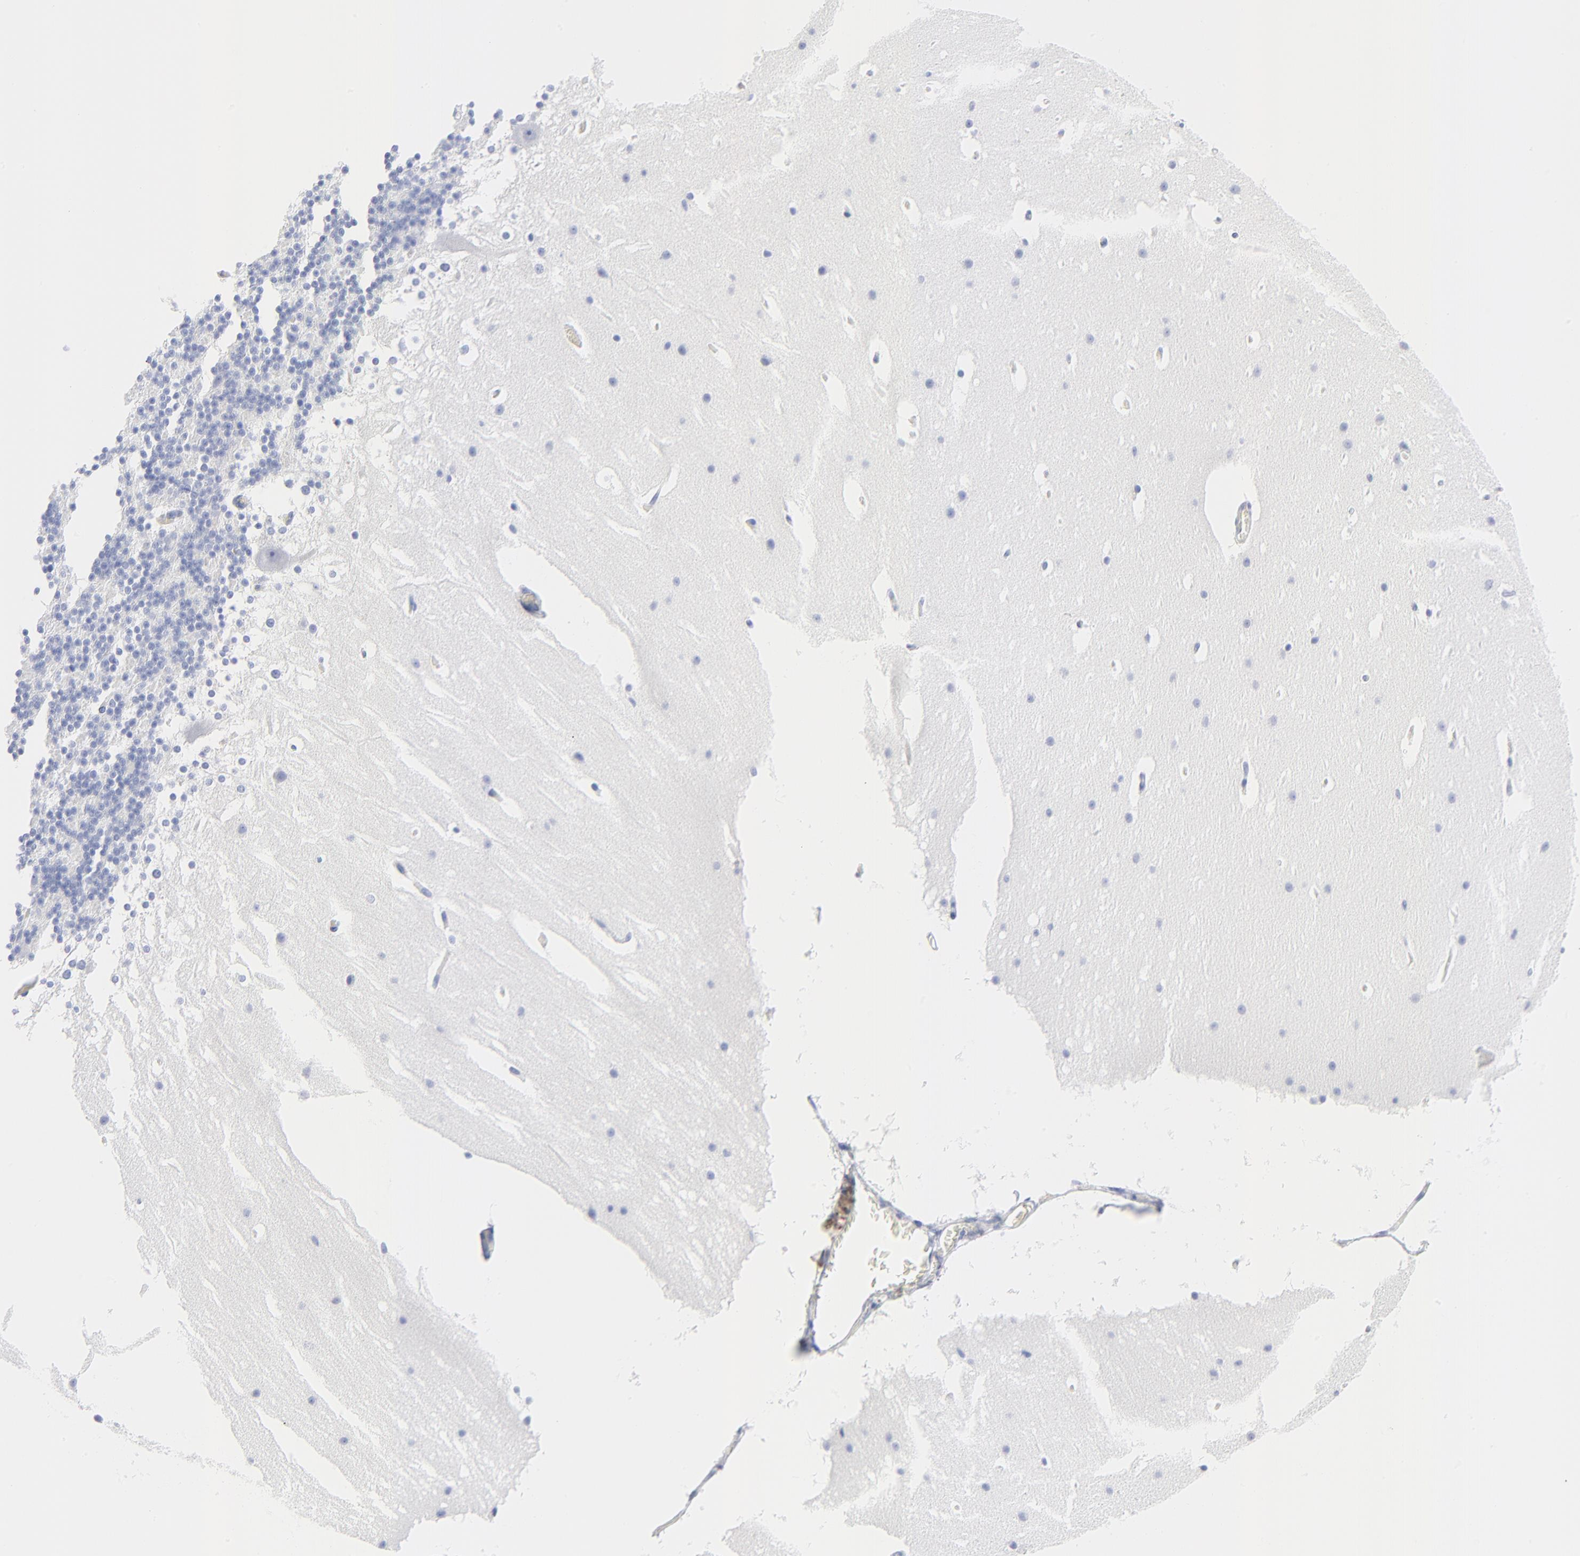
{"staining": {"intensity": "negative", "quantity": "none", "location": "none"}, "tissue": "cerebellum", "cell_type": "Cells in granular layer", "image_type": "normal", "snomed": [{"axis": "morphology", "description": "Normal tissue, NOS"}, {"axis": "topography", "description": "Cerebellum"}], "caption": "This is a histopathology image of IHC staining of benign cerebellum, which shows no positivity in cells in granular layer.", "gene": "LCK", "patient": {"sex": "female", "age": 19}}